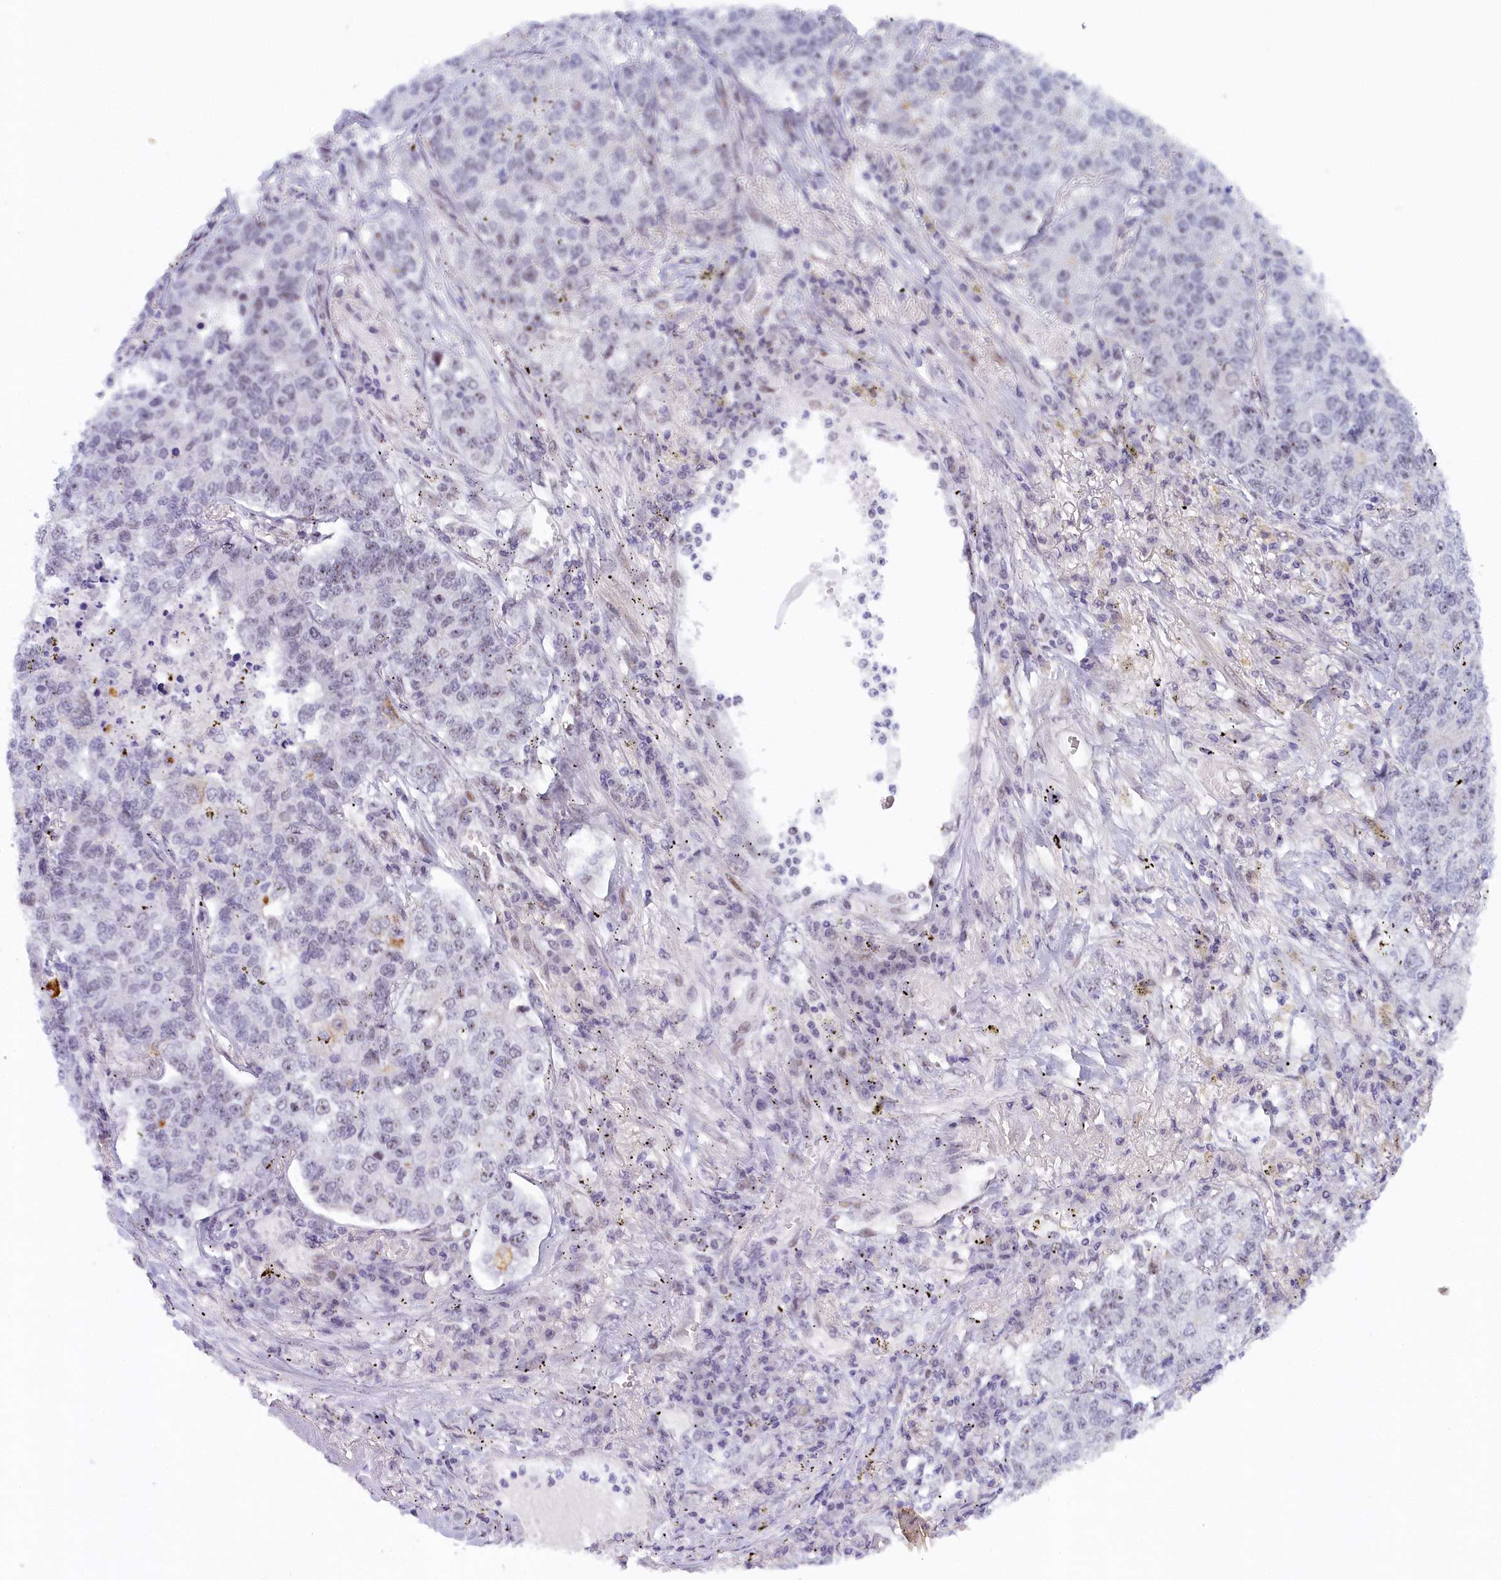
{"staining": {"intensity": "negative", "quantity": "none", "location": "none"}, "tissue": "lung cancer", "cell_type": "Tumor cells", "image_type": "cancer", "snomed": [{"axis": "morphology", "description": "Adenocarcinoma, NOS"}, {"axis": "topography", "description": "Lung"}], "caption": "This is a photomicrograph of IHC staining of lung cancer (adenocarcinoma), which shows no expression in tumor cells. (Immunohistochemistry, brightfield microscopy, high magnification).", "gene": "SEC31B", "patient": {"sex": "male", "age": 49}}